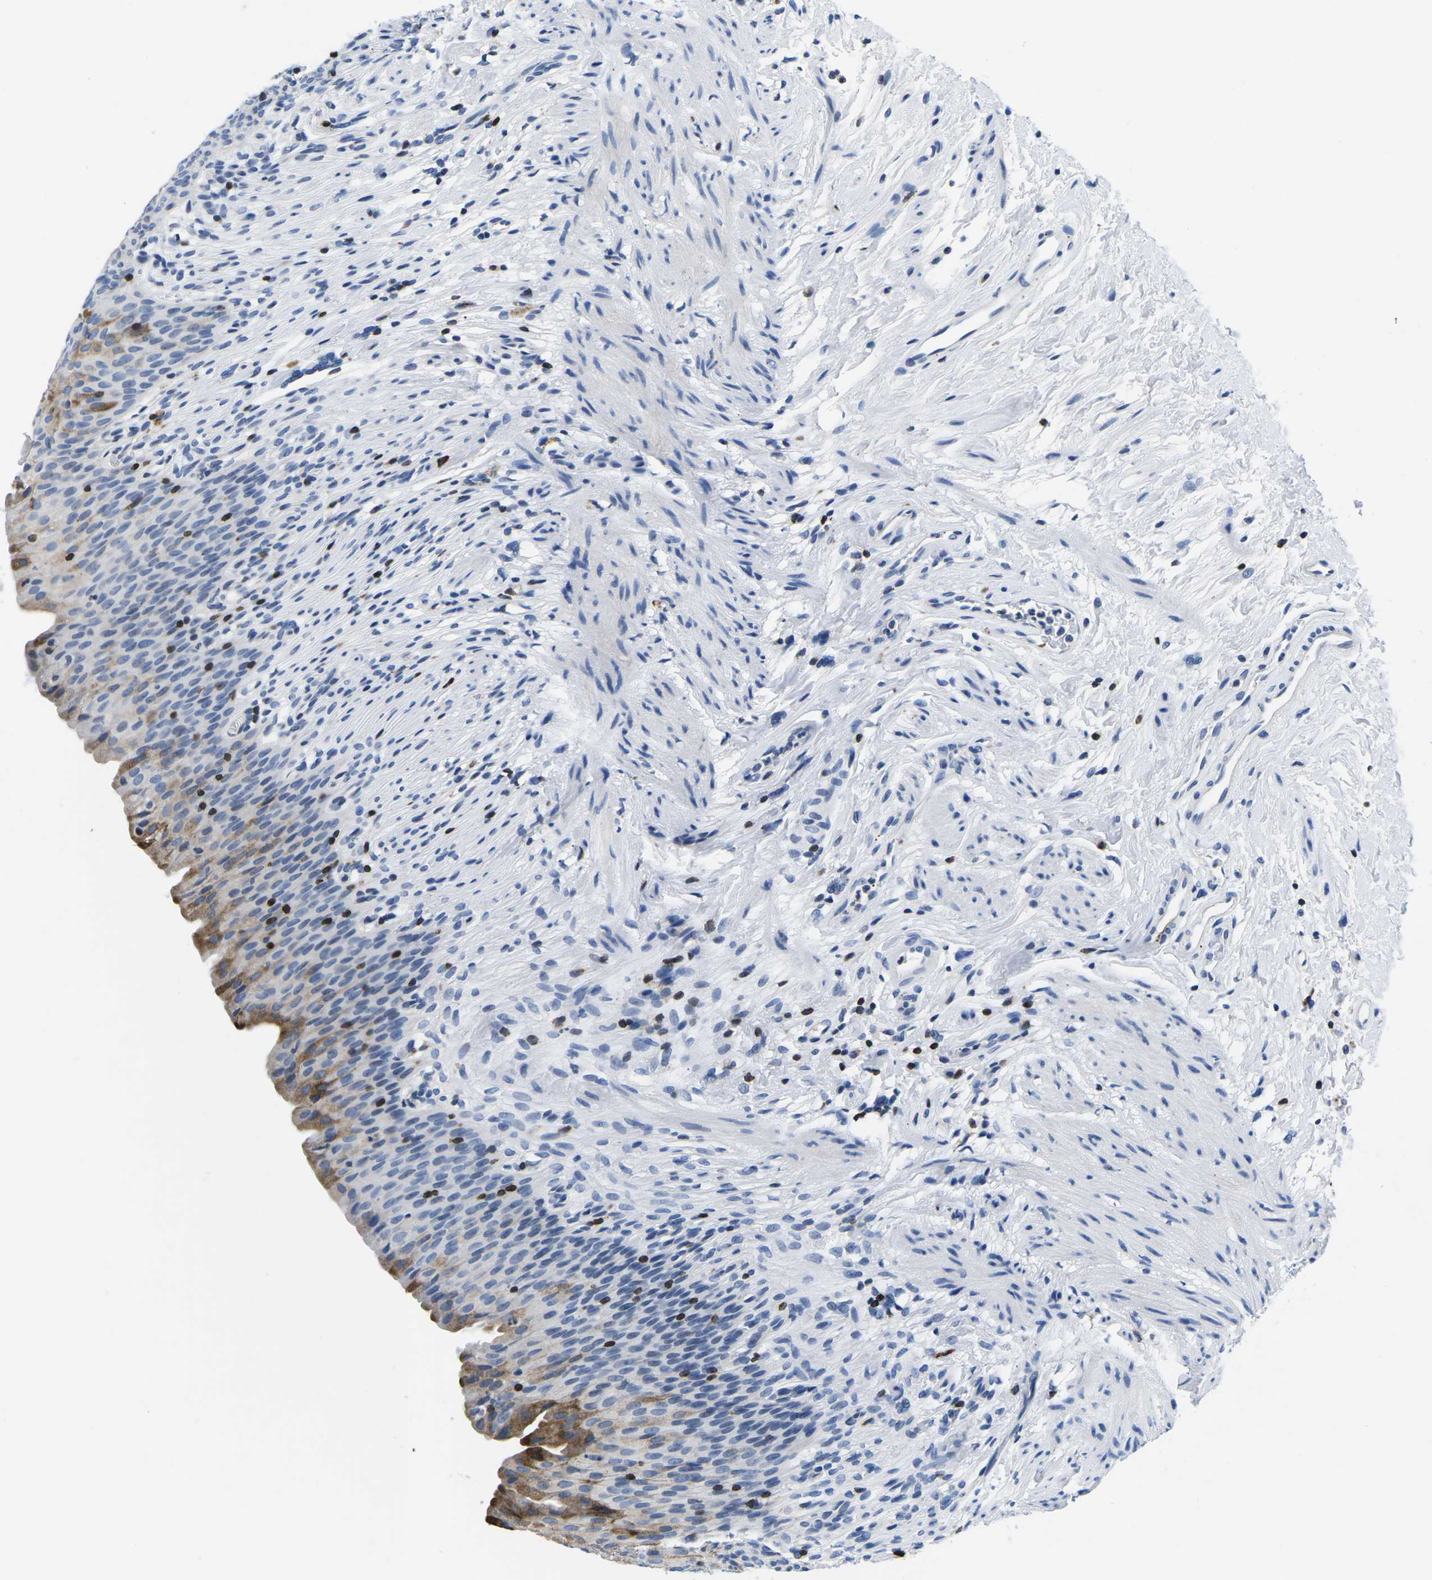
{"staining": {"intensity": "moderate", "quantity": "<25%", "location": "cytoplasmic/membranous"}, "tissue": "urinary bladder", "cell_type": "Urothelial cells", "image_type": "normal", "snomed": [{"axis": "morphology", "description": "Normal tissue, NOS"}, {"axis": "topography", "description": "Urinary bladder"}], "caption": "Unremarkable urinary bladder demonstrates moderate cytoplasmic/membranous positivity in about <25% of urothelial cells, visualized by immunohistochemistry.", "gene": "CTSW", "patient": {"sex": "female", "age": 79}}